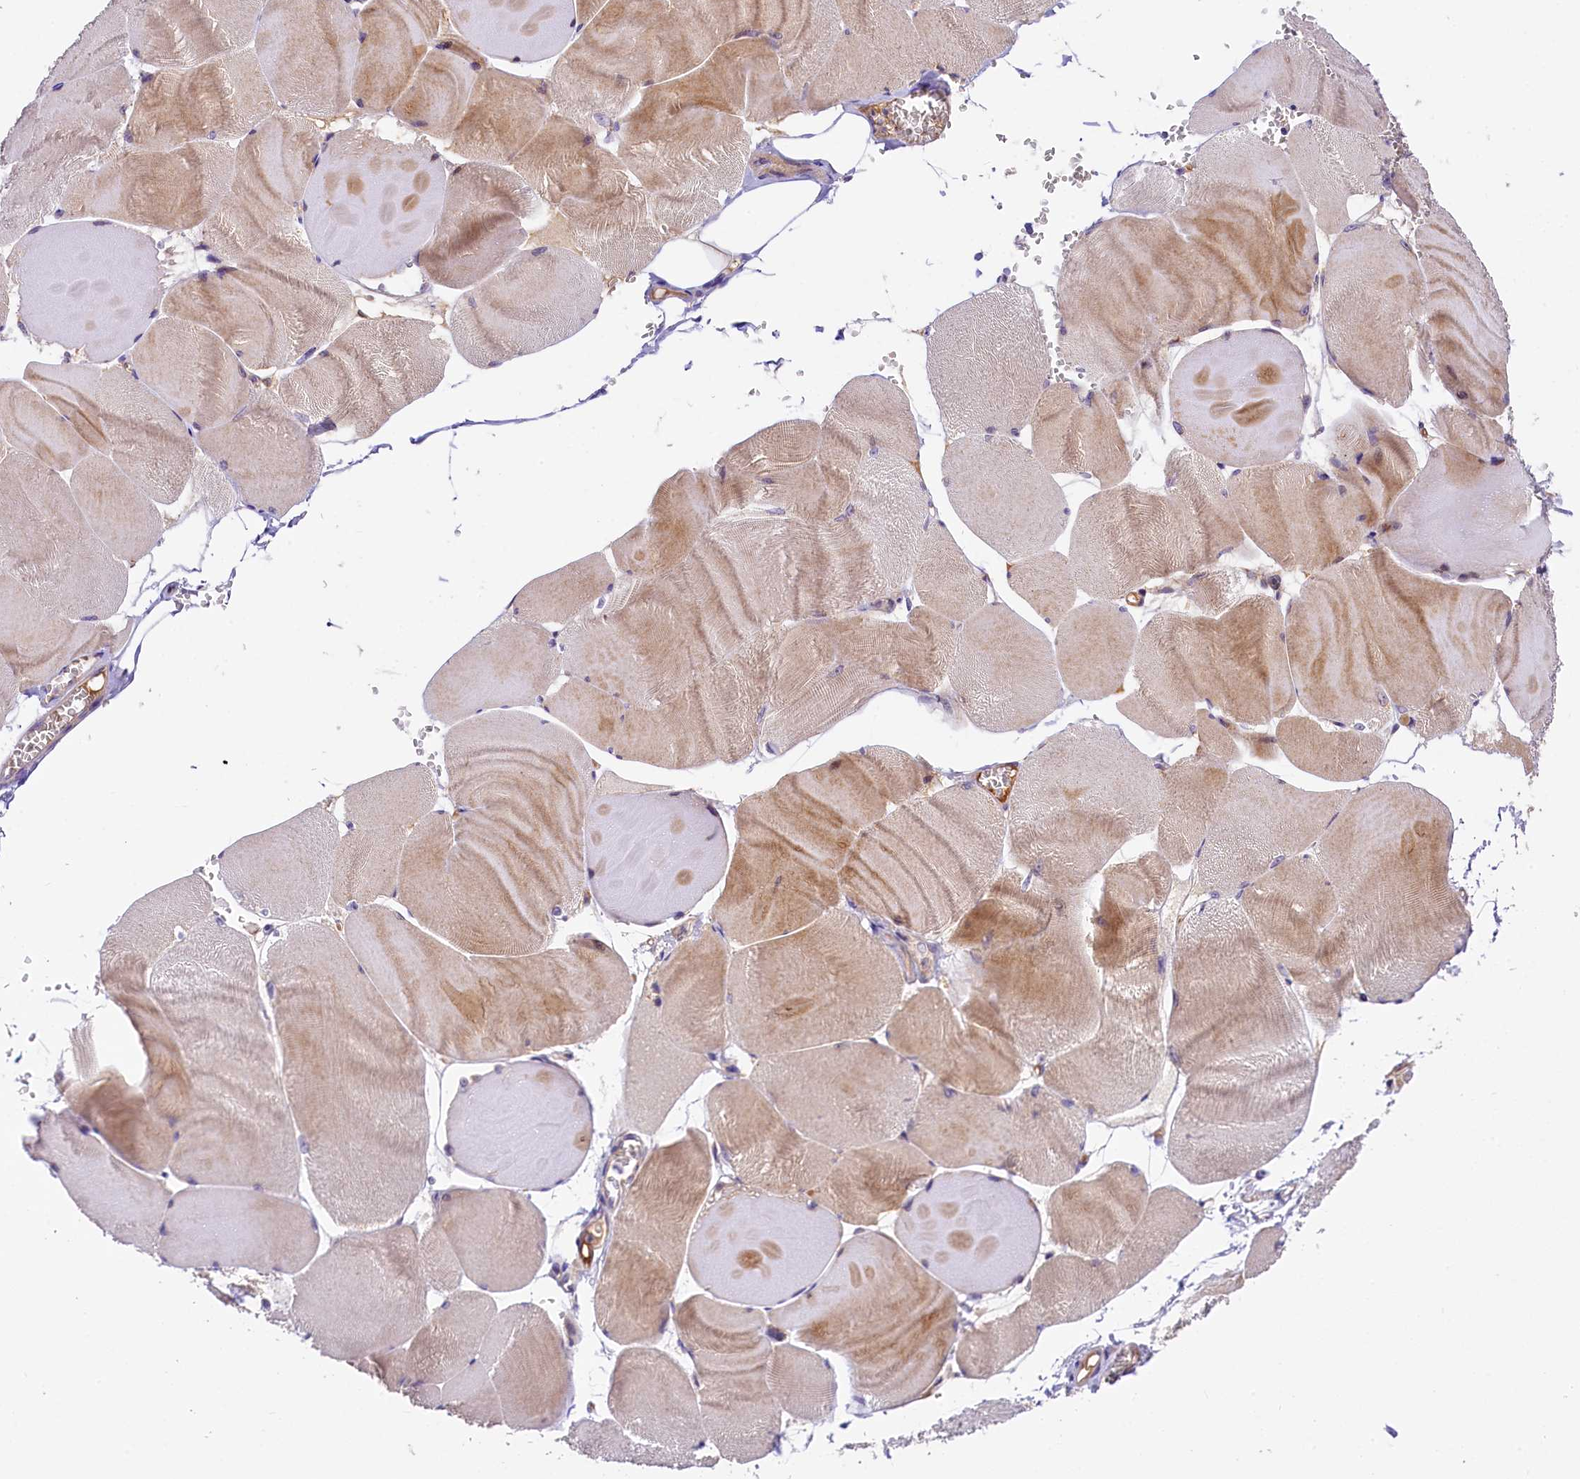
{"staining": {"intensity": "moderate", "quantity": "25%-75%", "location": "cytoplasmic/membranous"}, "tissue": "skeletal muscle", "cell_type": "Myocytes", "image_type": "normal", "snomed": [{"axis": "morphology", "description": "Normal tissue, NOS"}, {"axis": "morphology", "description": "Basal cell carcinoma"}, {"axis": "topography", "description": "Skeletal muscle"}], "caption": "Protein expression analysis of benign skeletal muscle exhibits moderate cytoplasmic/membranous staining in approximately 25%-75% of myocytes. (Stains: DAB in brown, nuclei in blue, Microscopy: brightfield microscopy at high magnification).", "gene": "UBXN6", "patient": {"sex": "female", "age": 64}}